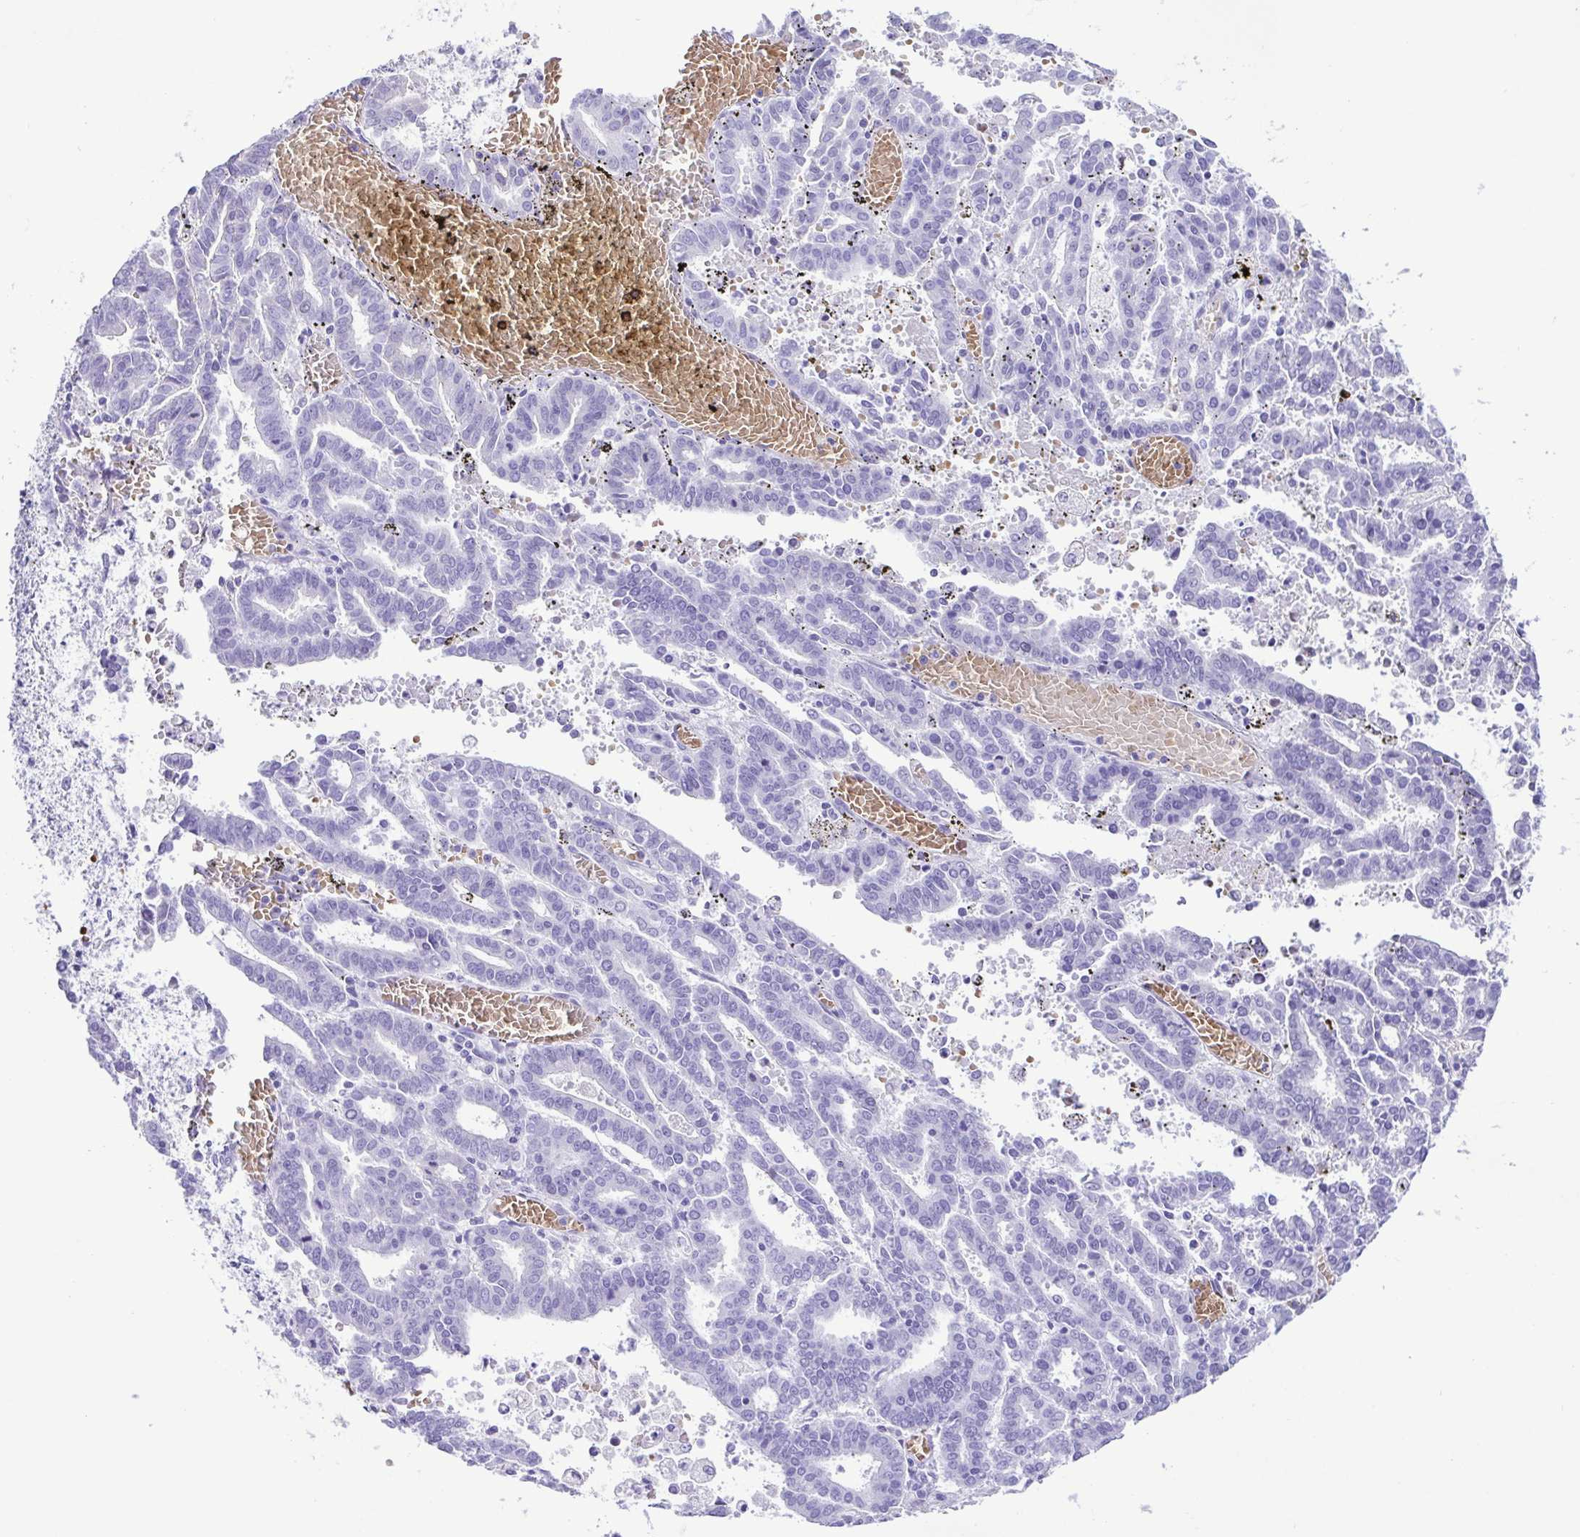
{"staining": {"intensity": "negative", "quantity": "none", "location": "none"}, "tissue": "endometrial cancer", "cell_type": "Tumor cells", "image_type": "cancer", "snomed": [{"axis": "morphology", "description": "Adenocarcinoma, NOS"}, {"axis": "topography", "description": "Uterus"}], "caption": "This micrograph is of endometrial adenocarcinoma stained with IHC to label a protein in brown with the nuclei are counter-stained blue. There is no positivity in tumor cells.", "gene": "SYT1", "patient": {"sex": "female", "age": 83}}